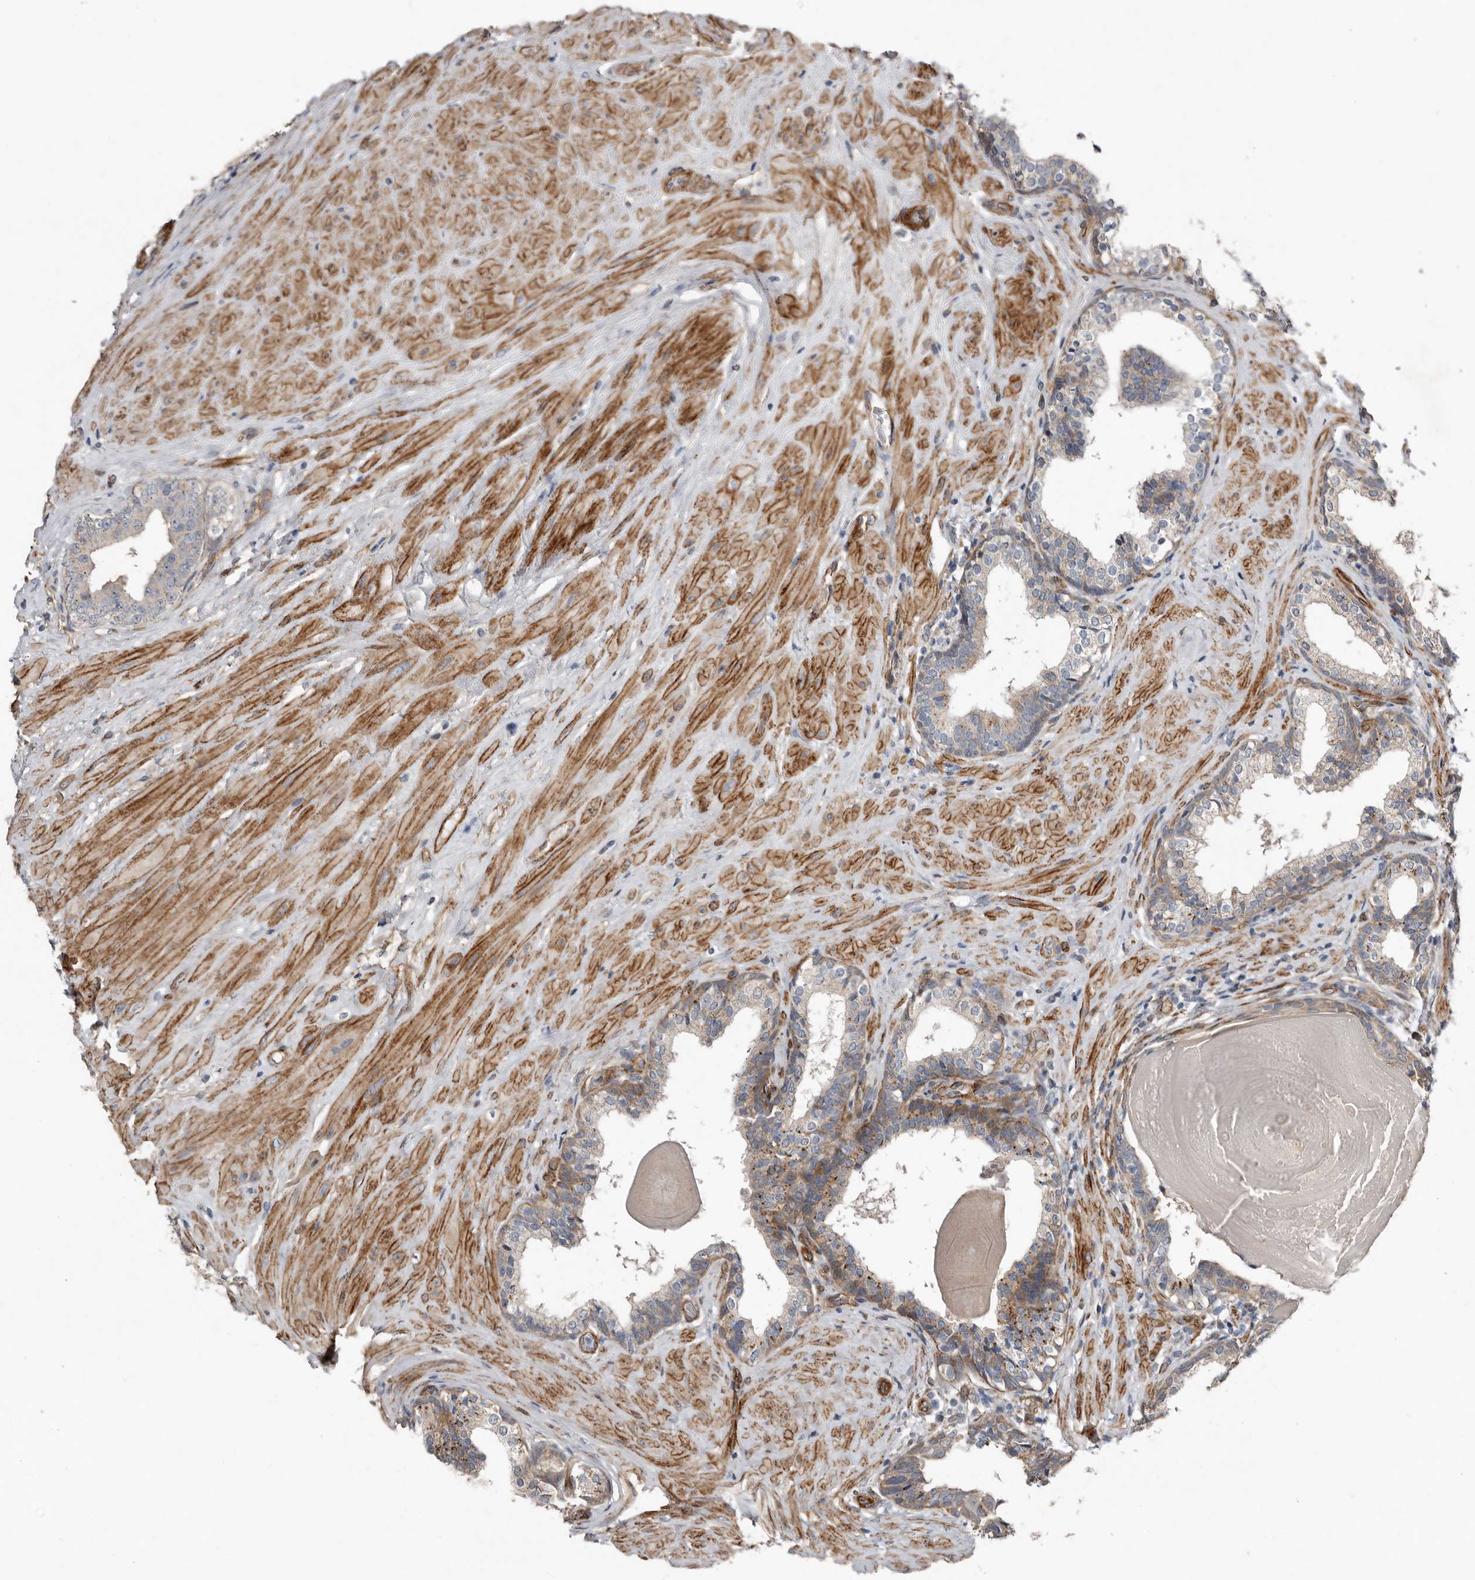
{"staining": {"intensity": "weak", "quantity": "<25%", "location": "cytoplasmic/membranous"}, "tissue": "prostate cancer", "cell_type": "Tumor cells", "image_type": "cancer", "snomed": [{"axis": "morphology", "description": "Adenocarcinoma, High grade"}, {"axis": "topography", "description": "Prostate"}], "caption": "Tumor cells are negative for brown protein staining in prostate cancer.", "gene": "RANBP17", "patient": {"sex": "male", "age": 56}}